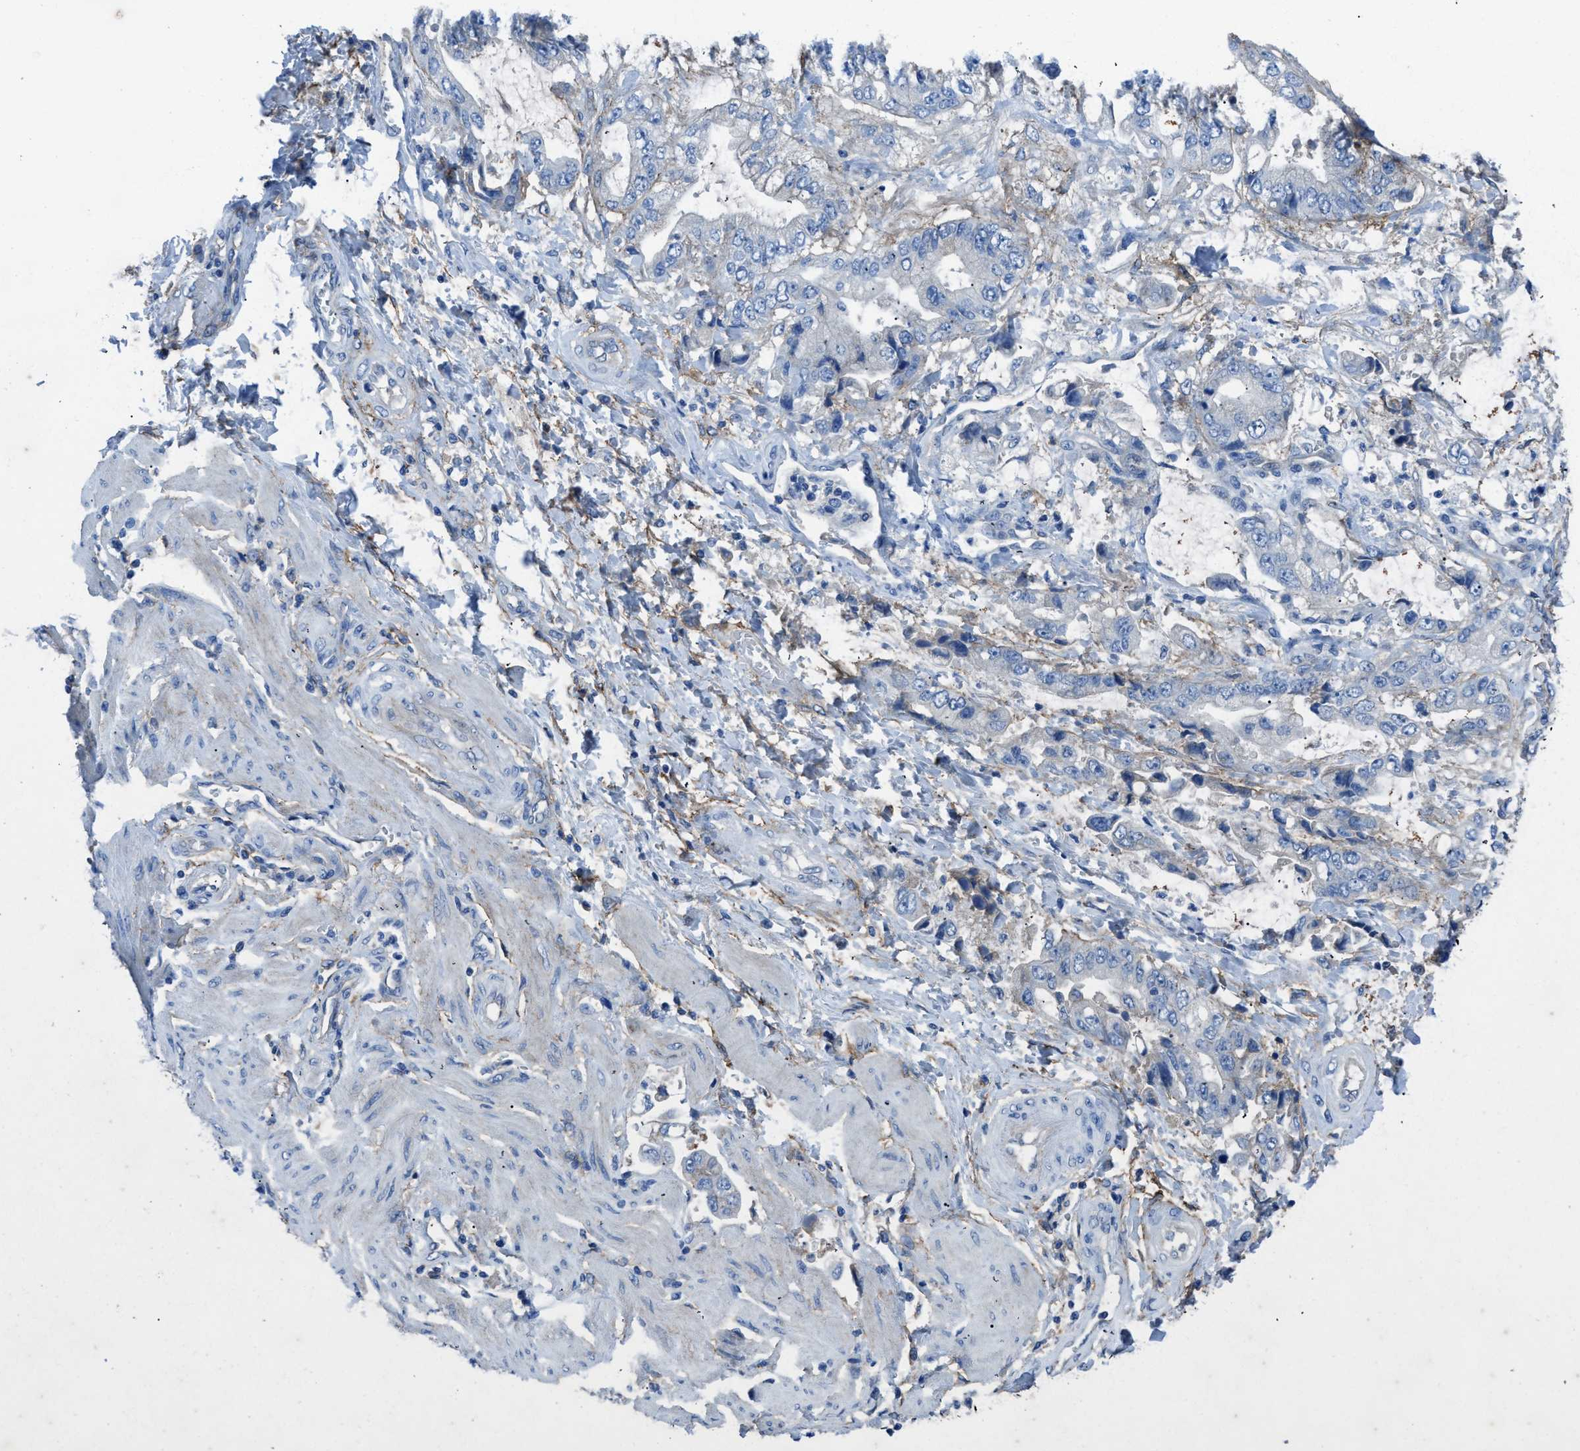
{"staining": {"intensity": "negative", "quantity": "none", "location": "none"}, "tissue": "stomach cancer", "cell_type": "Tumor cells", "image_type": "cancer", "snomed": [{"axis": "morphology", "description": "Normal tissue, NOS"}, {"axis": "morphology", "description": "Adenocarcinoma, NOS"}, {"axis": "topography", "description": "Stomach"}], "caption": "Immunohistochemical staining of stomach adenocarcinoma demonstrates no significant positivity in tumor cells.", "gene": "PTGFRN", "patient": {"sex": "male", "age": 62}}